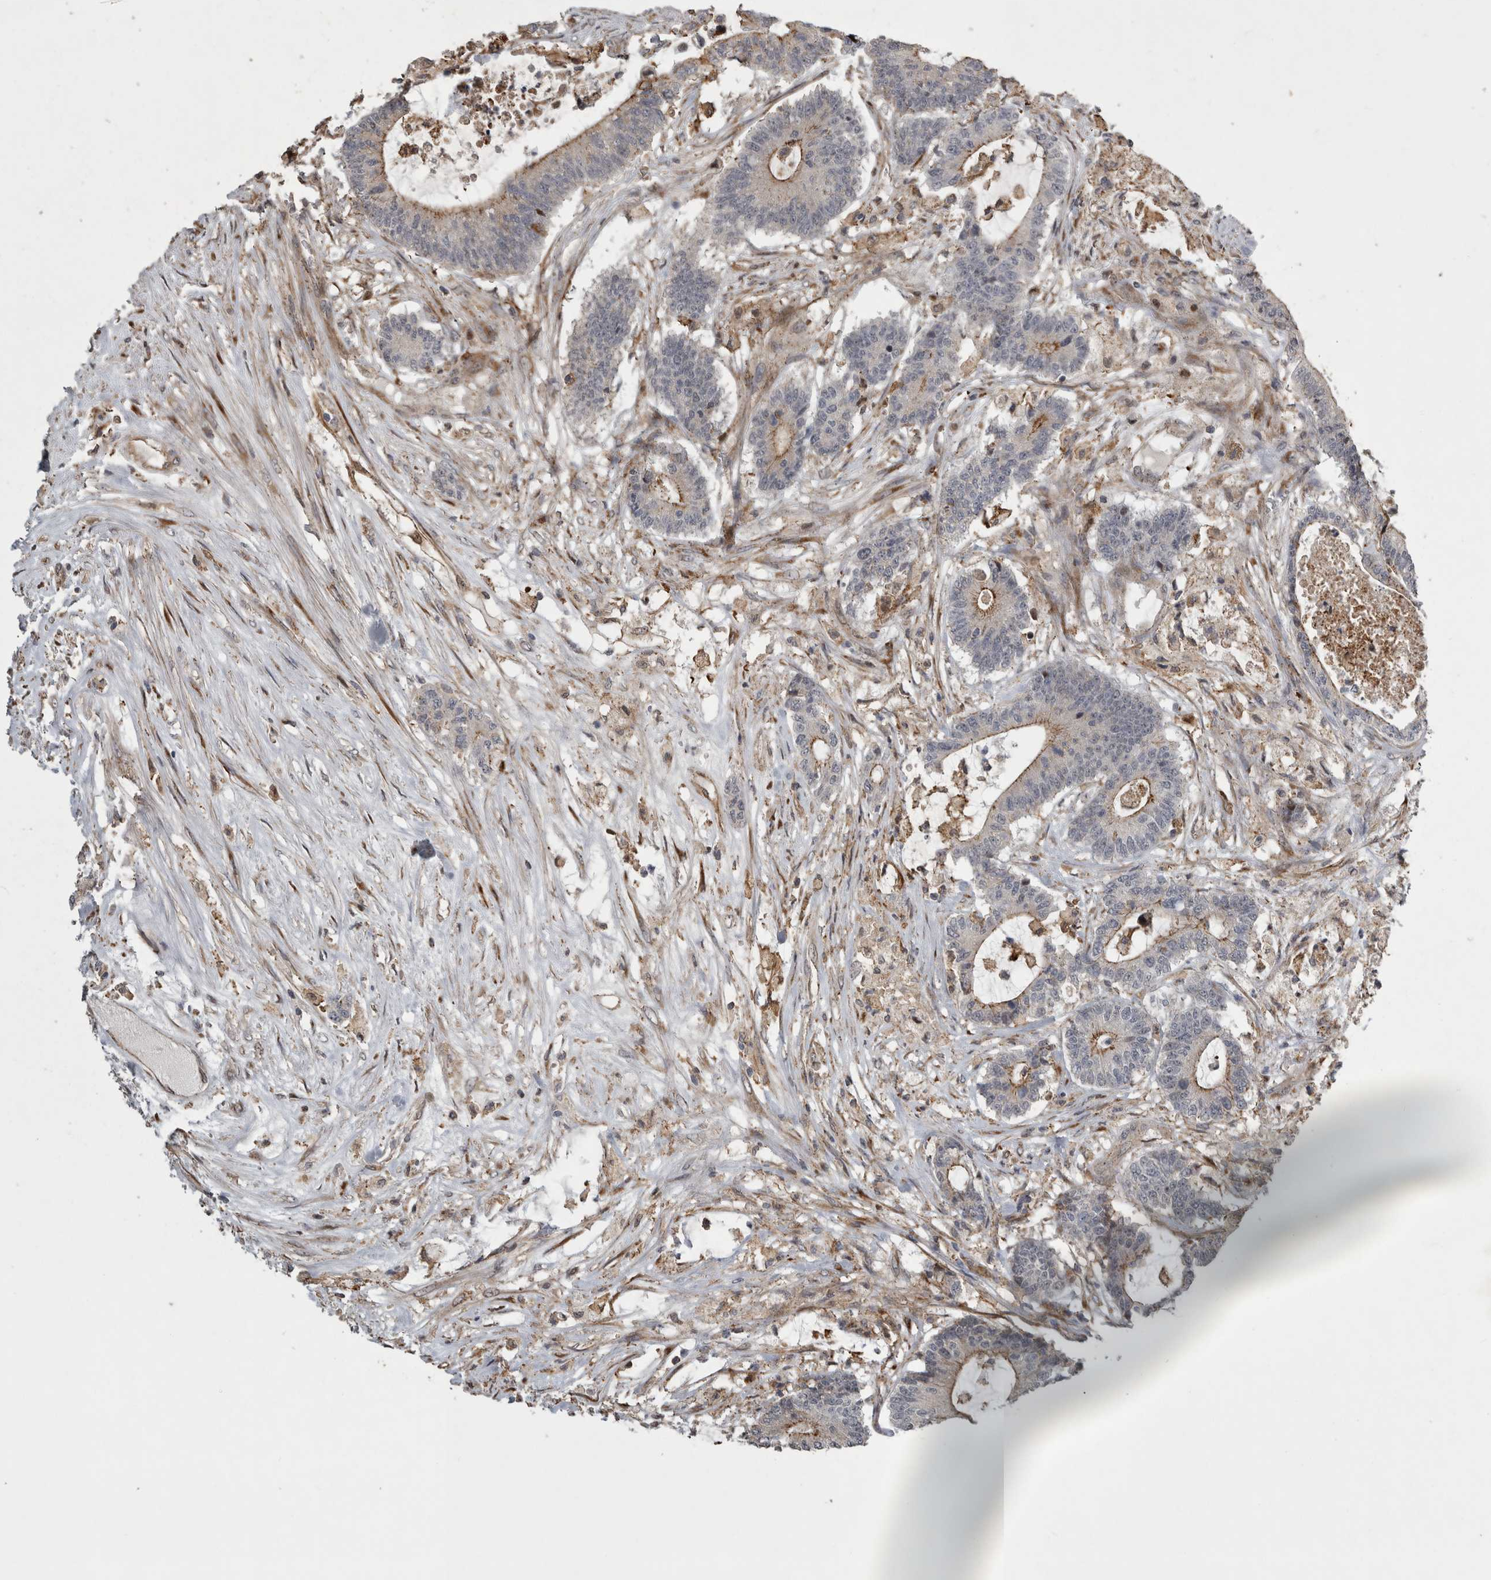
{"staining": {"intensity": "moderate", "quantity": "25%-75%", "location": "cytoplasmic/membranous"}, "tissue": "colorectal cancer", "cell_type": "Tumor cells", "image_type": "cancer", "snomed": [{"axis": "morphology", "description": "Adenocarcinoma, NOS"}, {"axis": "topography", "description": "Colon"}], "caption": "Immunohistochemical staining of colorectal cancer (adenocarcinoma) displays medium levels of moderate cytoplasmic/membranous positivity in about 25%-75% of tumor cells. (IHC, brightfield microscopy, high magnification).", "gene": "MPDZ", "patient": {"sex": "female", "age": 84}}